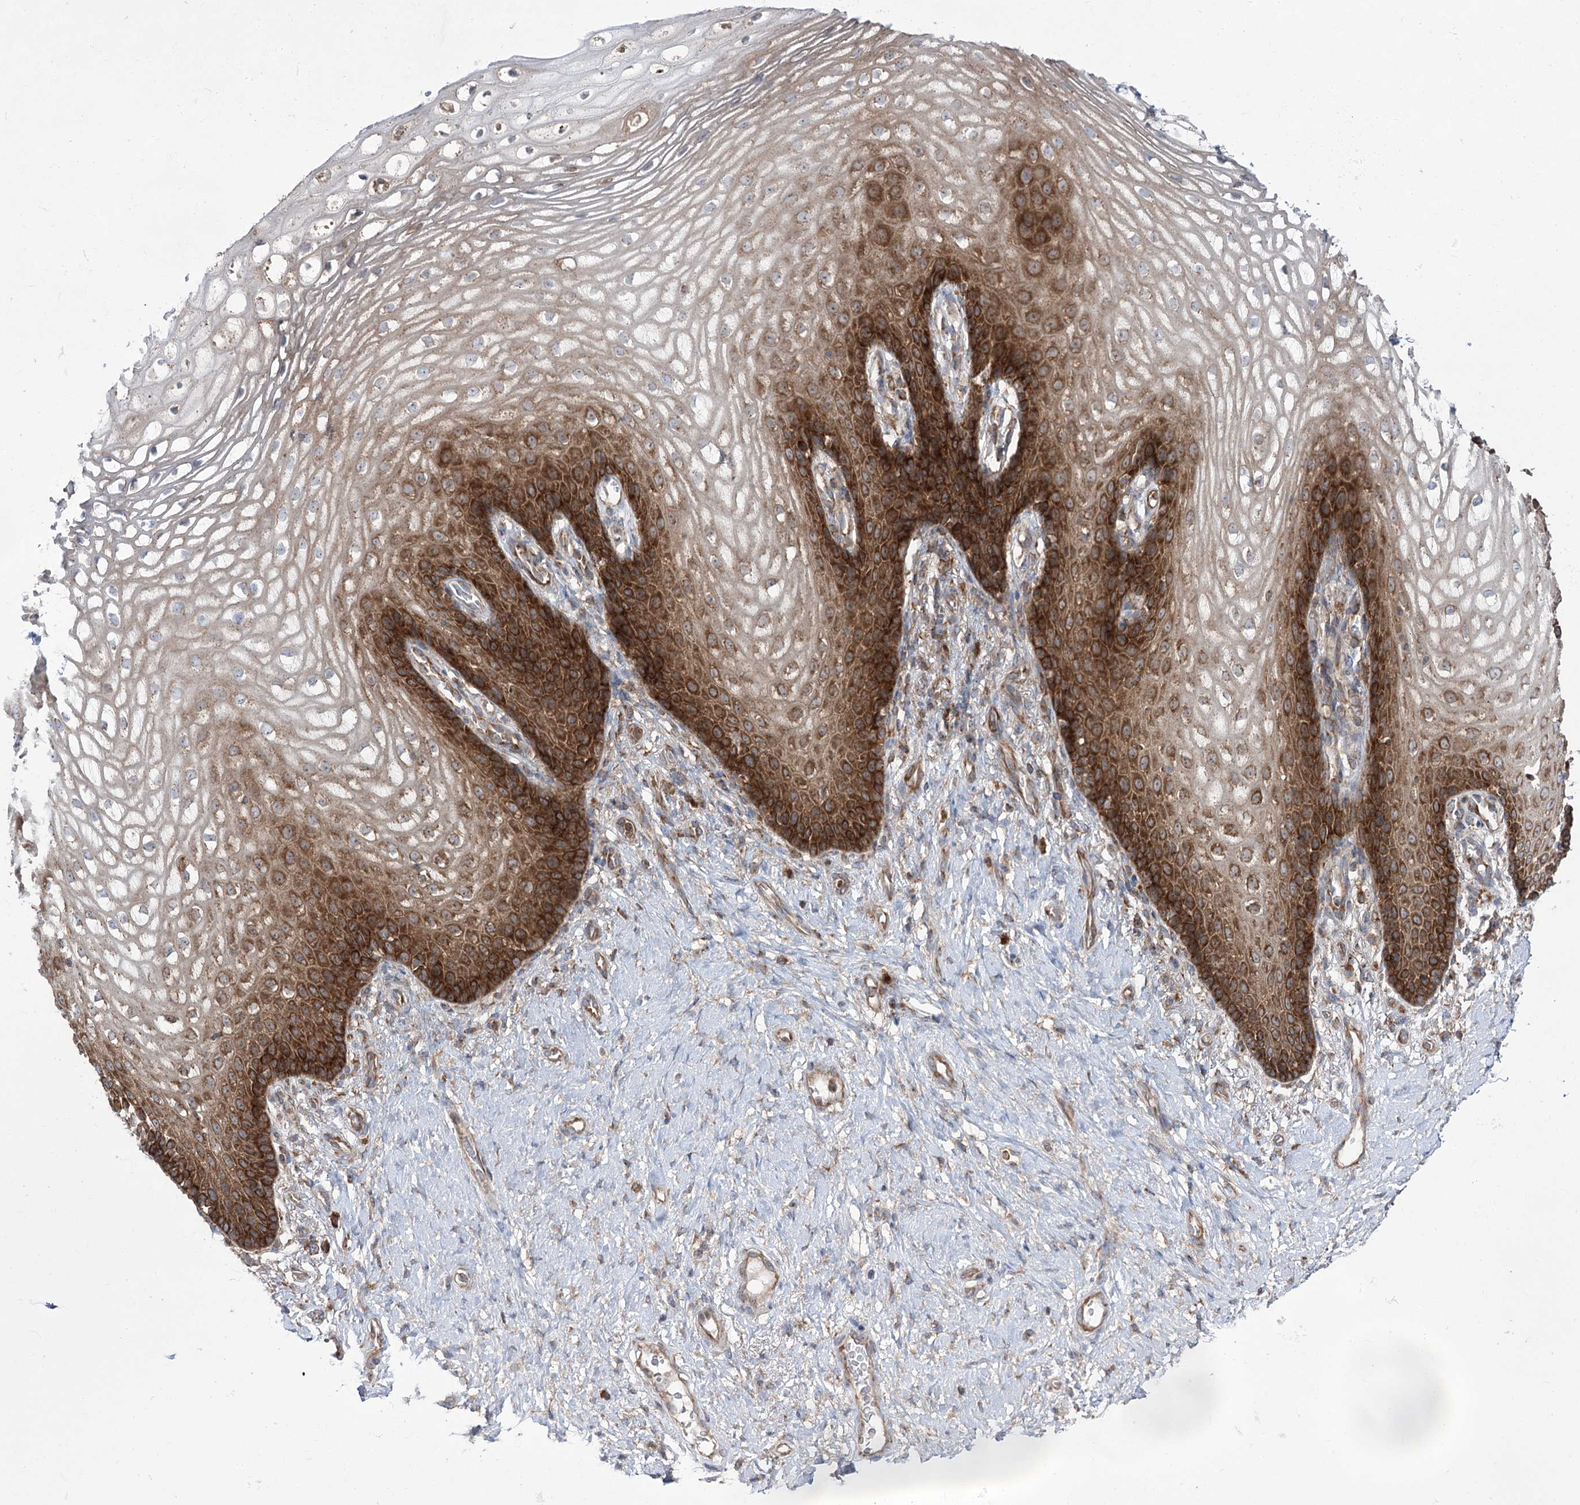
{"staining": {"intensity": "strong", "quantity": ">75%", "location": "cytoplasmic/membranous"}, "tissue": "vagina", "cell_type": "Squamous epithelial cells", "image_type": "normal", "snomed": [{"axis": "morphology", "description": "Normal tissue, NOS"}, {"axis": "topography", "description": "Vagina"}], "caption": "Strong cytoplasmic/membranous staining for a protein is appreciated in approximately >75% of squamous epithelial cells of unremarkable vagina using immunohistochemistry.", "gene": "ZNF622", "patient": {"sex": "female", "age": 60}}